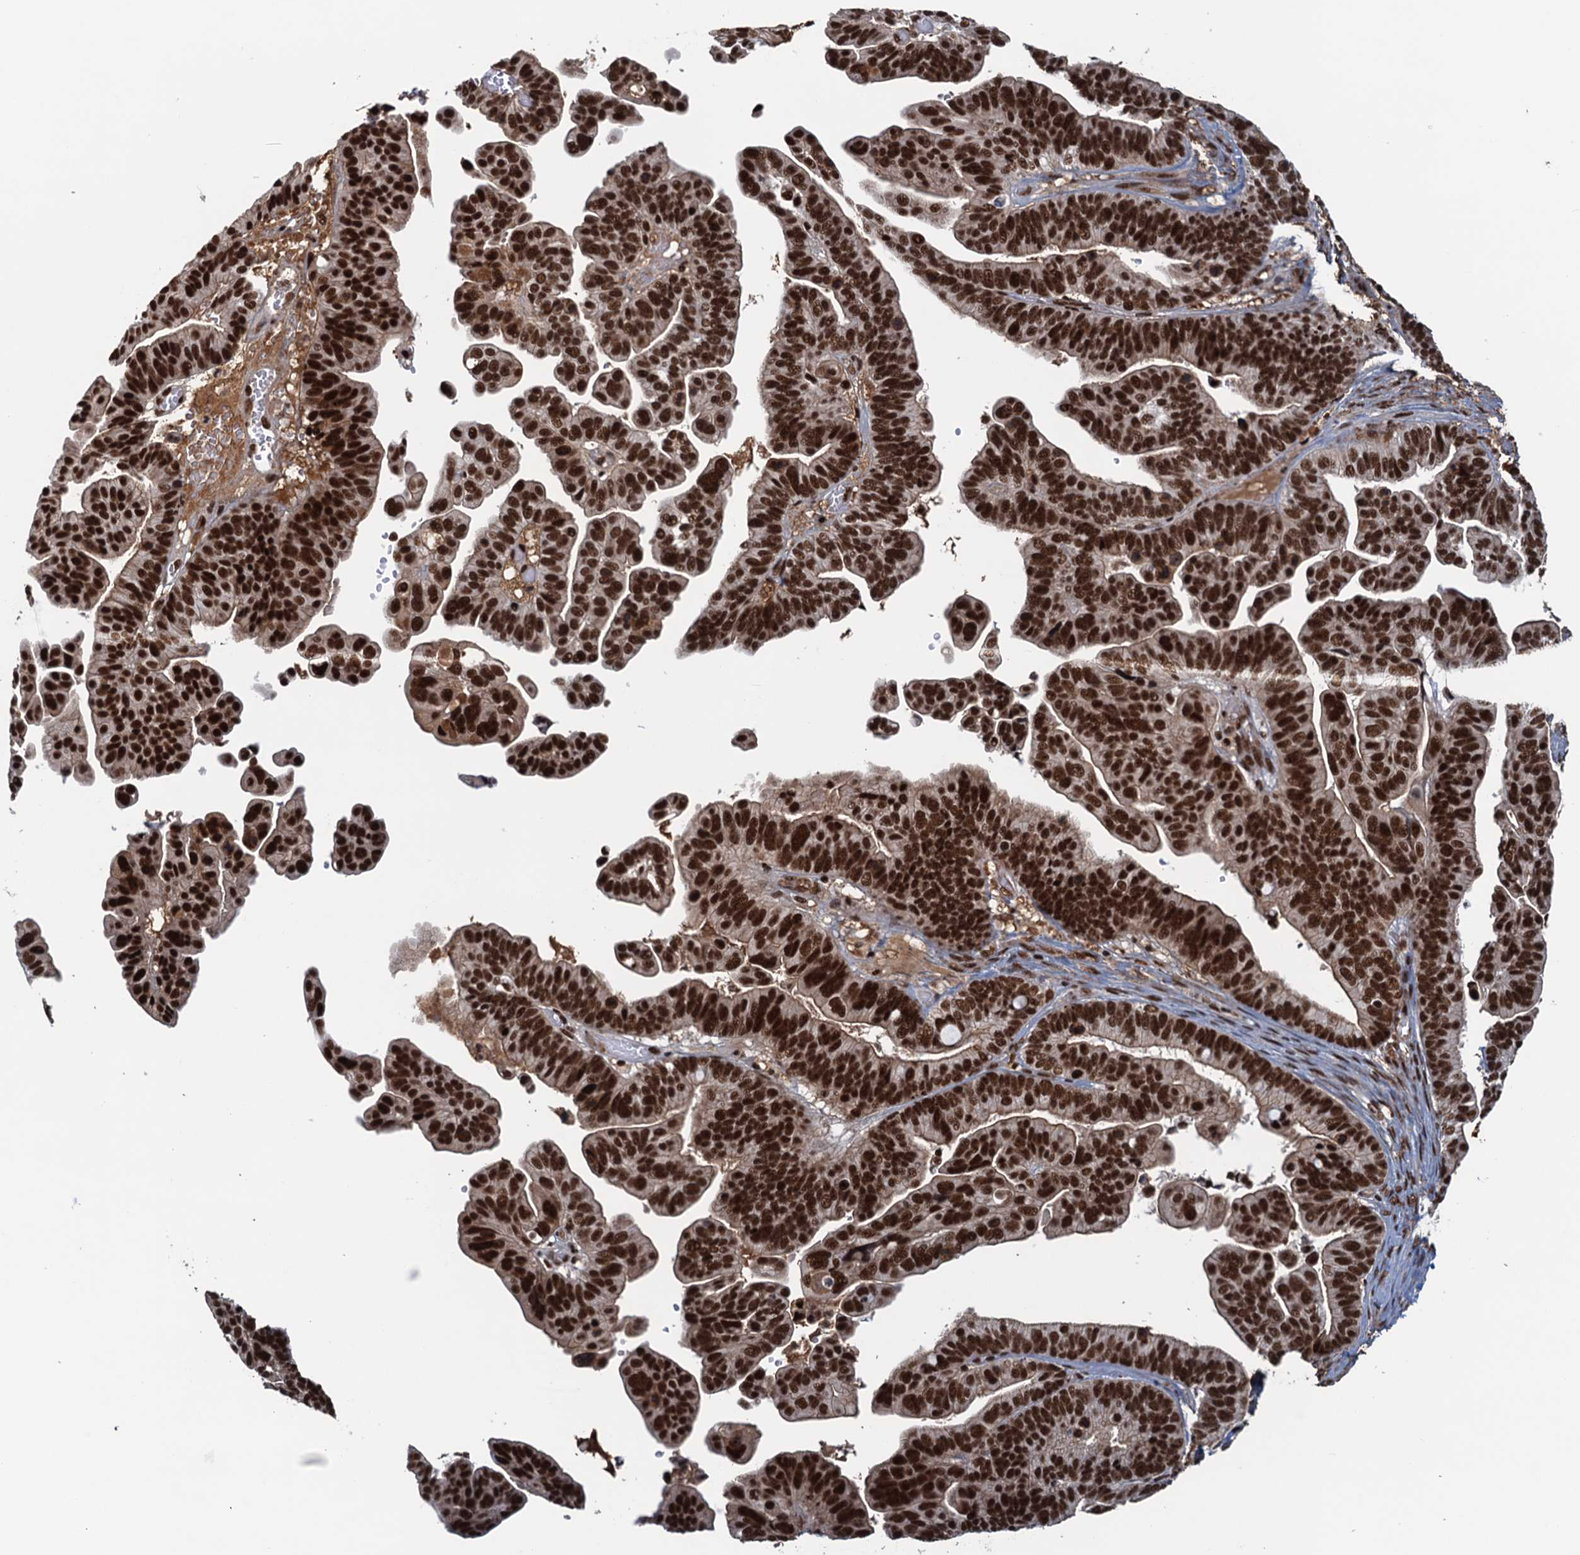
{"staining": {"intensity": "strong", "quantity": ">75%", "location": "nuclear"}, "tissue": "ovarian cancer", "cell_type": "Tumor cells", "image_type": "cancer", "snomed": [{"axis": "morphology", "description": "Cystadenocarcinoma, serous, NOS"}, {"axis": "topography", "description": "Ovary"}], "caption": "Immunohistochemical staining of serous cystadenocarcinoma (ovarian) shows strong nuclear protein expression in about >75% of tumor cells.", "gene": "ZC3H18", "patient": {"sex": "female", "age": 56}}